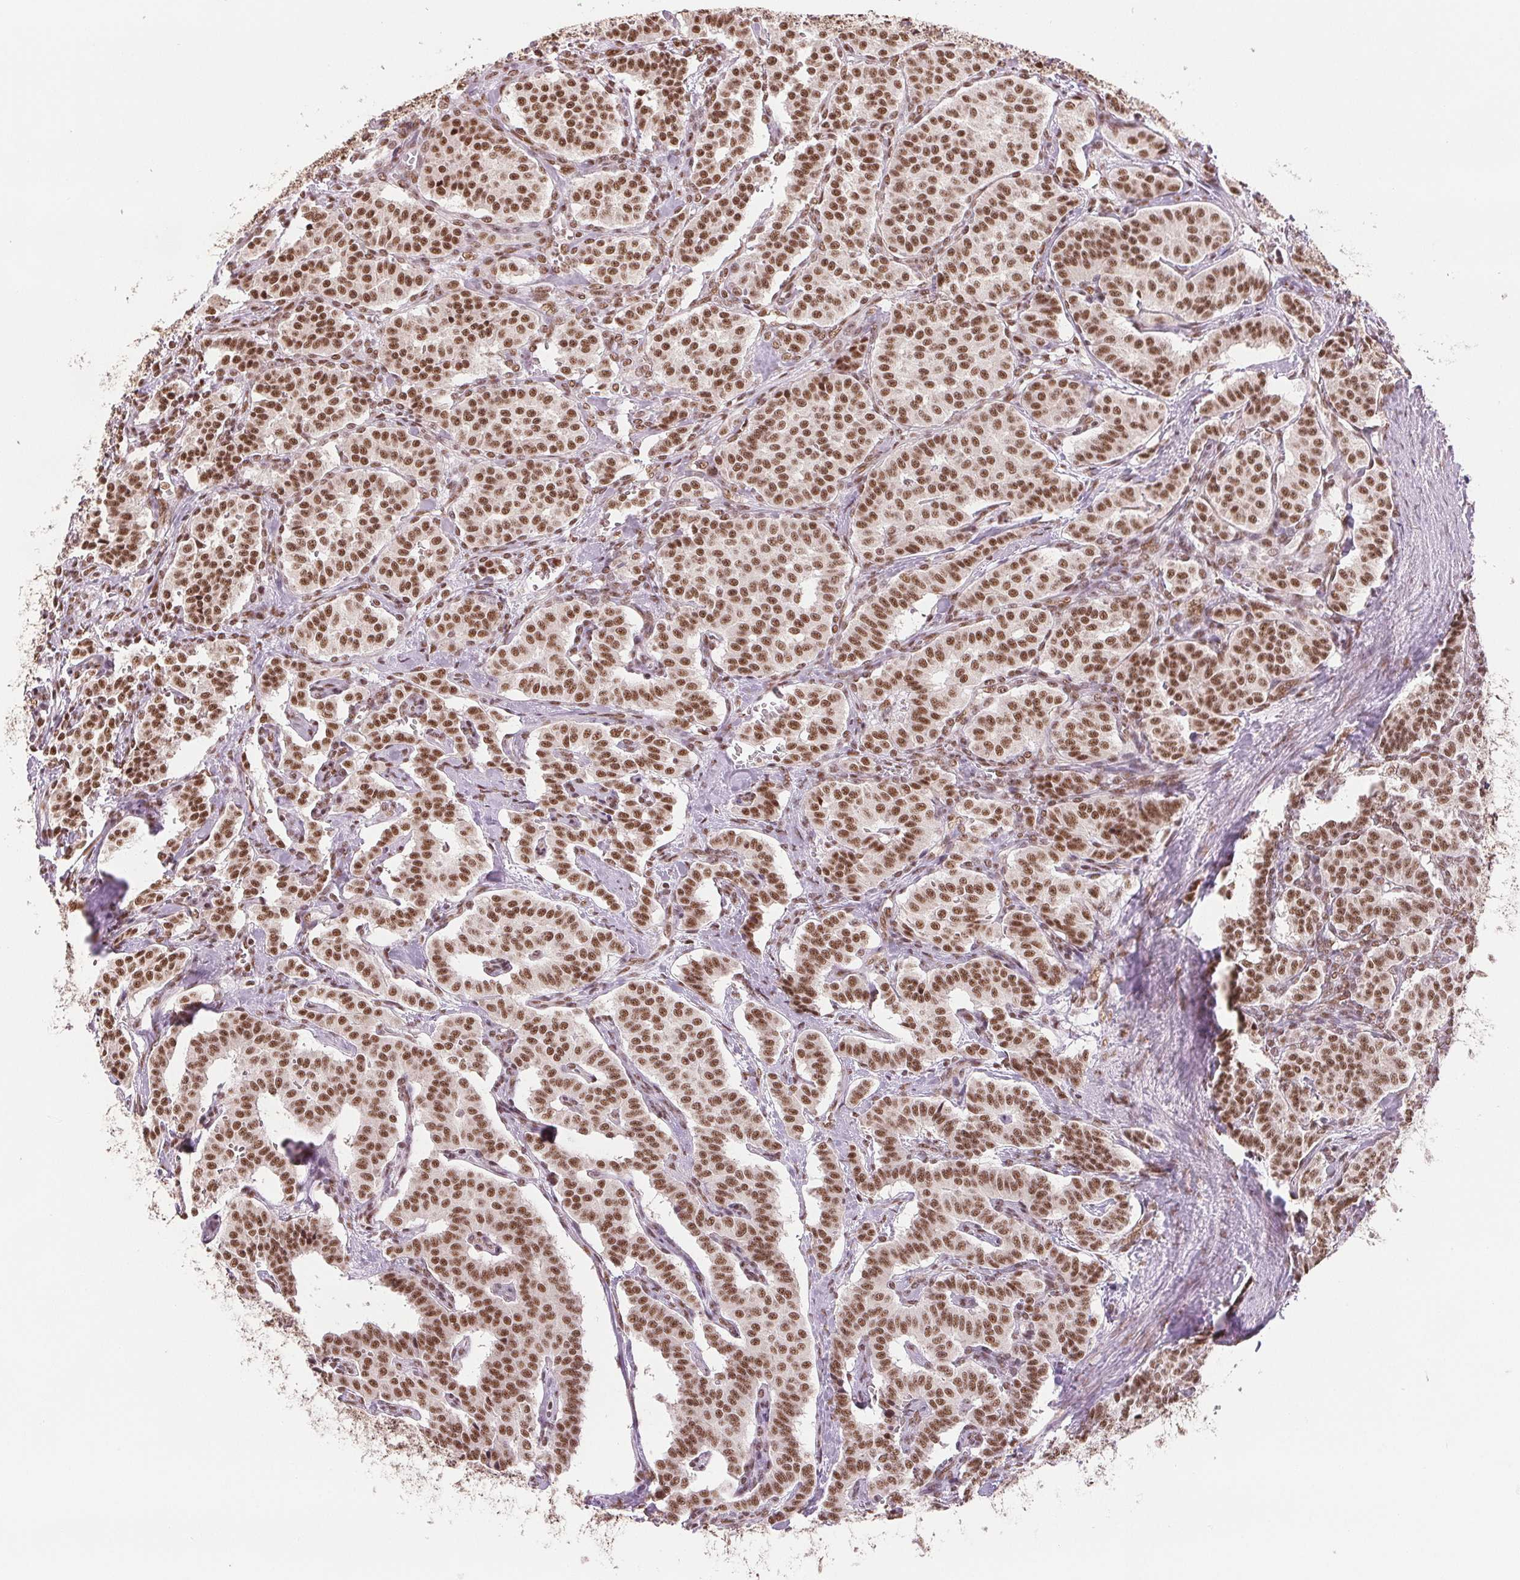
{"staining": {"intensity": "moderate", "quantity": ">75%", "location": "nuclear"}, "tissue": "carcinoid", "cell_type": "Tumor cells", "image_type": "cancer", "snomed": [{"axis": "morphology", "description": "Normal tissue, NOS"}, {"axis": "morphology", "description": "Carcinoid, malignant, NOS"}, {"axis": "topography", "description": "Lung"}], "caption": "Carcinoid (malignant) stained with immunohistochemistry (IHC) reveals moderate nuclear positivity in approximately >75% of tumor cells. Using DAB (3,3'-diaminobenzidine) (brown) and hematoxylin (blue) stains, captured at high magnification using brightfield microscopy.", "gene": "IK", "patient": {"sex": "female", "age": 46}}